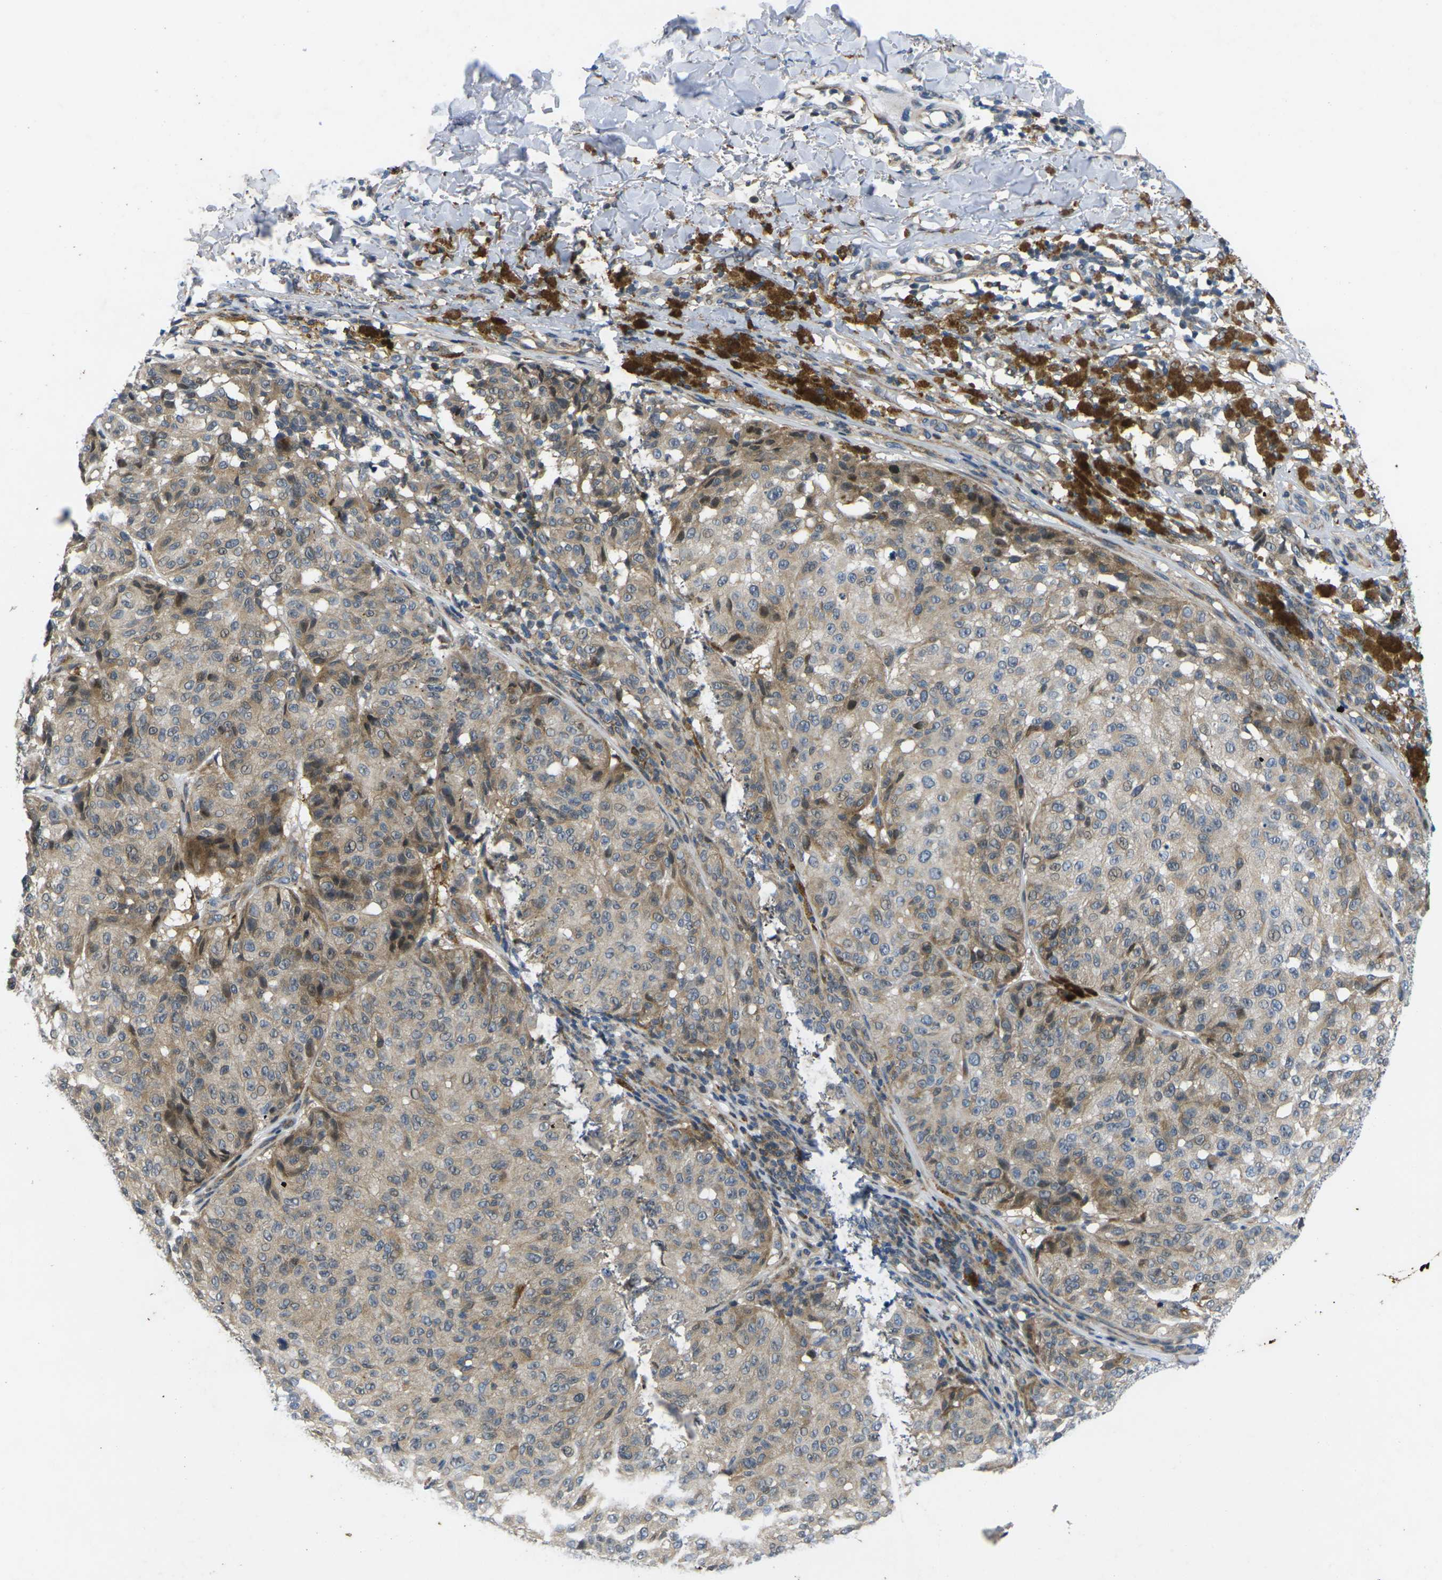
{"staining": {"intensity": "moderate", "quantity": ">75%", "location": "cytoplasmic/membranous"}, "tissue": "melanoma", "cell_type": "Tumor cells", "image_type": "cancer", "snomed": [{"axis": "morphology", "description": "Malignant melanoma, NOS"}, {"axis": "topography", "description": "Skin"}], "caption": "The immunohistochemical stain highlights moderate cytoplasmic/membranous staining in tumor cells of malignant melanoma tissue.", "gene": "ROBO2", "patient": {"sex": "female", "age": 46}}